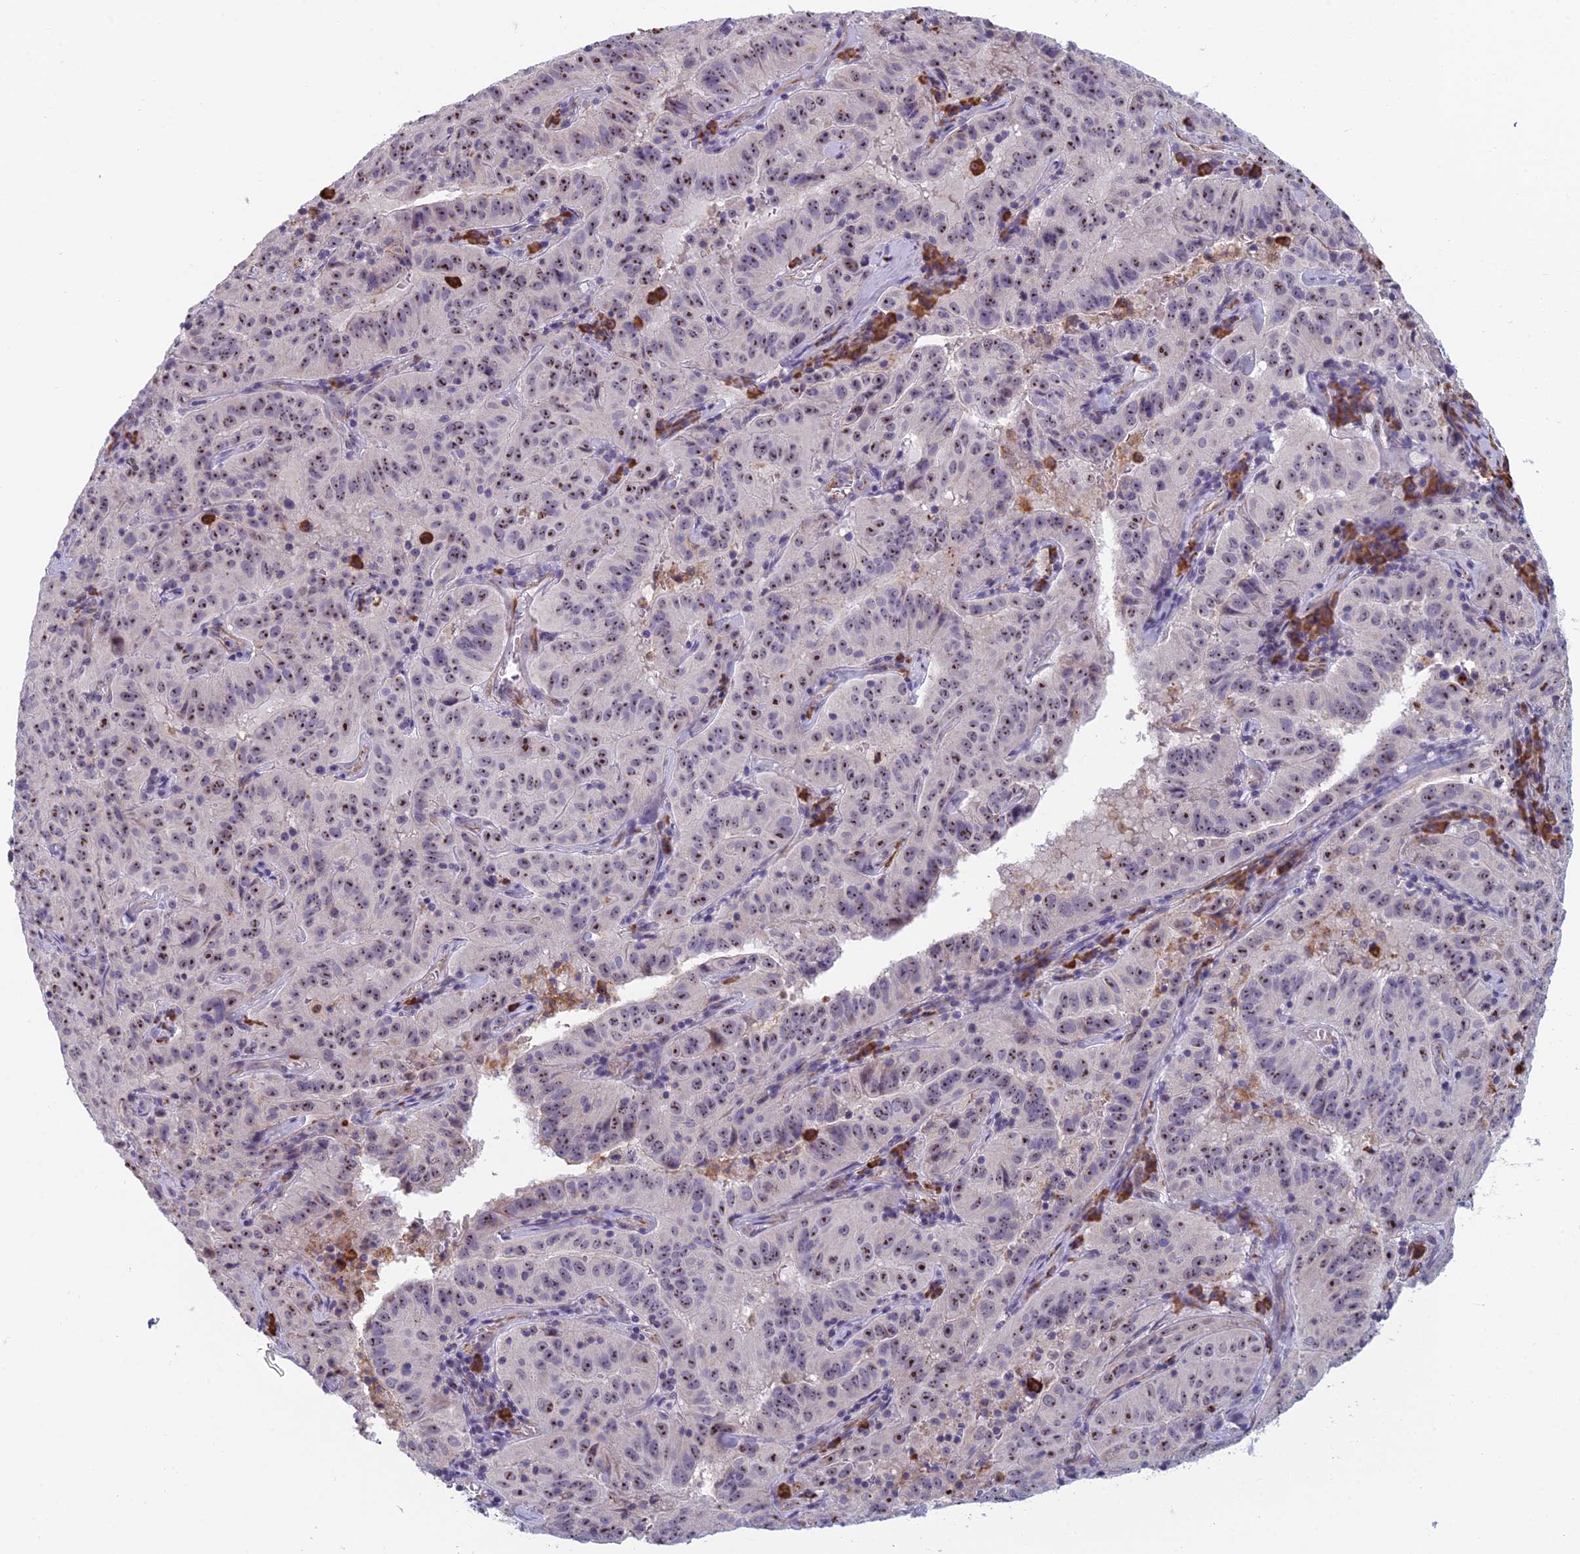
{"staining": {"intensity": "strong", "quantity": ">75%", "location": "nuclear"}, "tissue": "pancreatic cancer", "cell_type": "Tumor cells", "image_type": "cancer", "snomed": [{"axis": "morphology", "description": "Adenocarcinoma, NOS"}, {"axis": "topography", "description": "Pancreas"}], "caption": "Immunohistochemical staining of pancreatic adenocarcinoma exhibits high levels of strong nuclear protein expression in approximately >75% of tumor cells.", "gene": "NOC2L", "patient": {"sex": "male", "age": 63}}